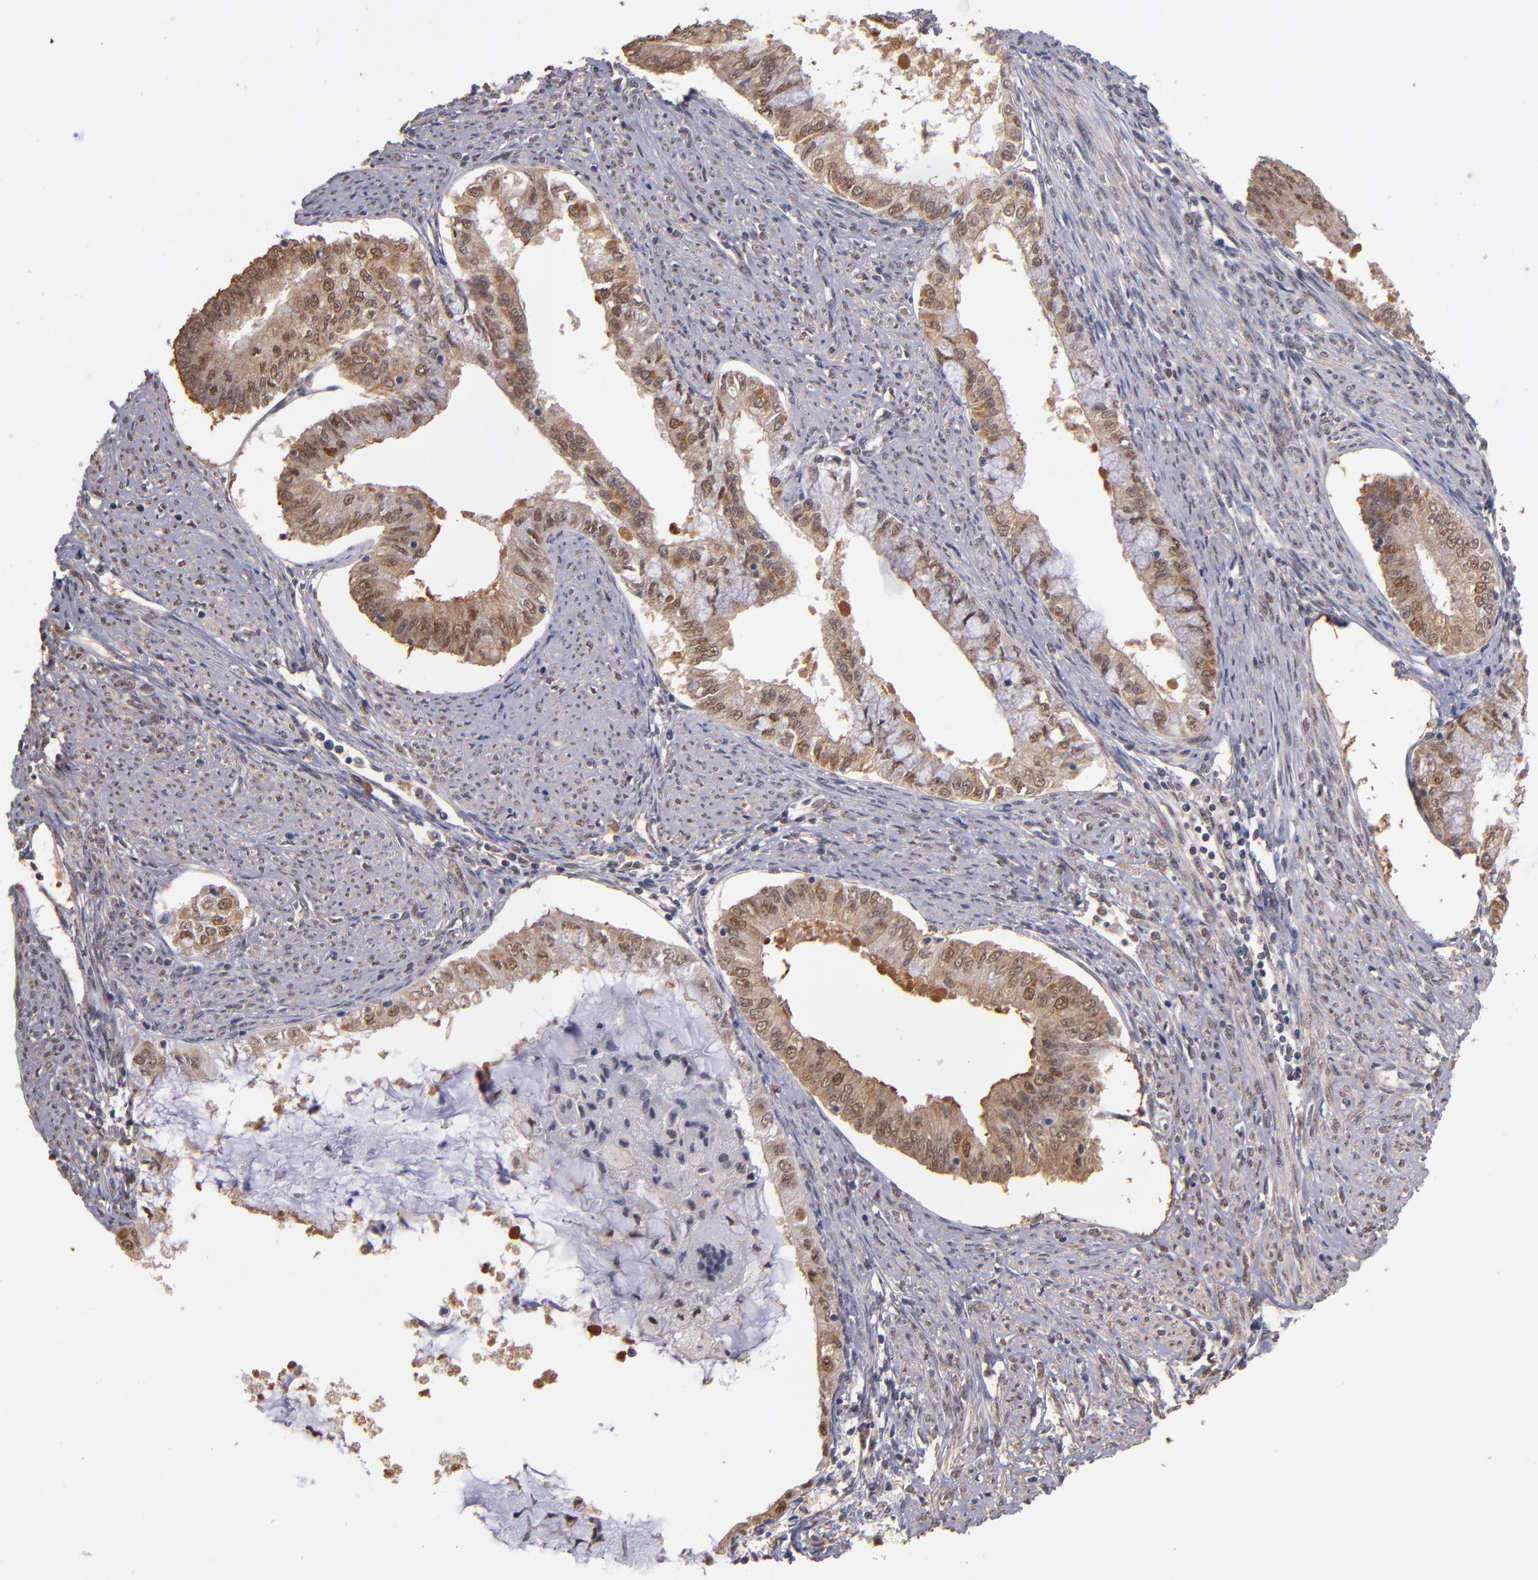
{"staining": {"intensity": "weak", "quantity": ">75%", "location": "cytoplasmic/membranous,nuclear"}, "tissue": "endometrial cancer", "cell_type": "Tumor cells", "image_type": "cancer", "snomed": [{"axis": "morphology", "description": "Adenocarcinoma, NOS"}, {"axis": "topography", "description": "Endometrium"}], "caption": "The histopathology image shows staining of endometrial adenocarcinoma, revealing weak cytoplasmic/membranous and nuclear protein expression (brown color) within tumor cells. The staining is performed using DAB (3,3'-diaminobenzidine) brown chromogen to label protein expression. The nuclei are counter-stained blue using hematoxylin.", "gene": "PSMD10", "patient": {"sex": "female", "age": 76}}